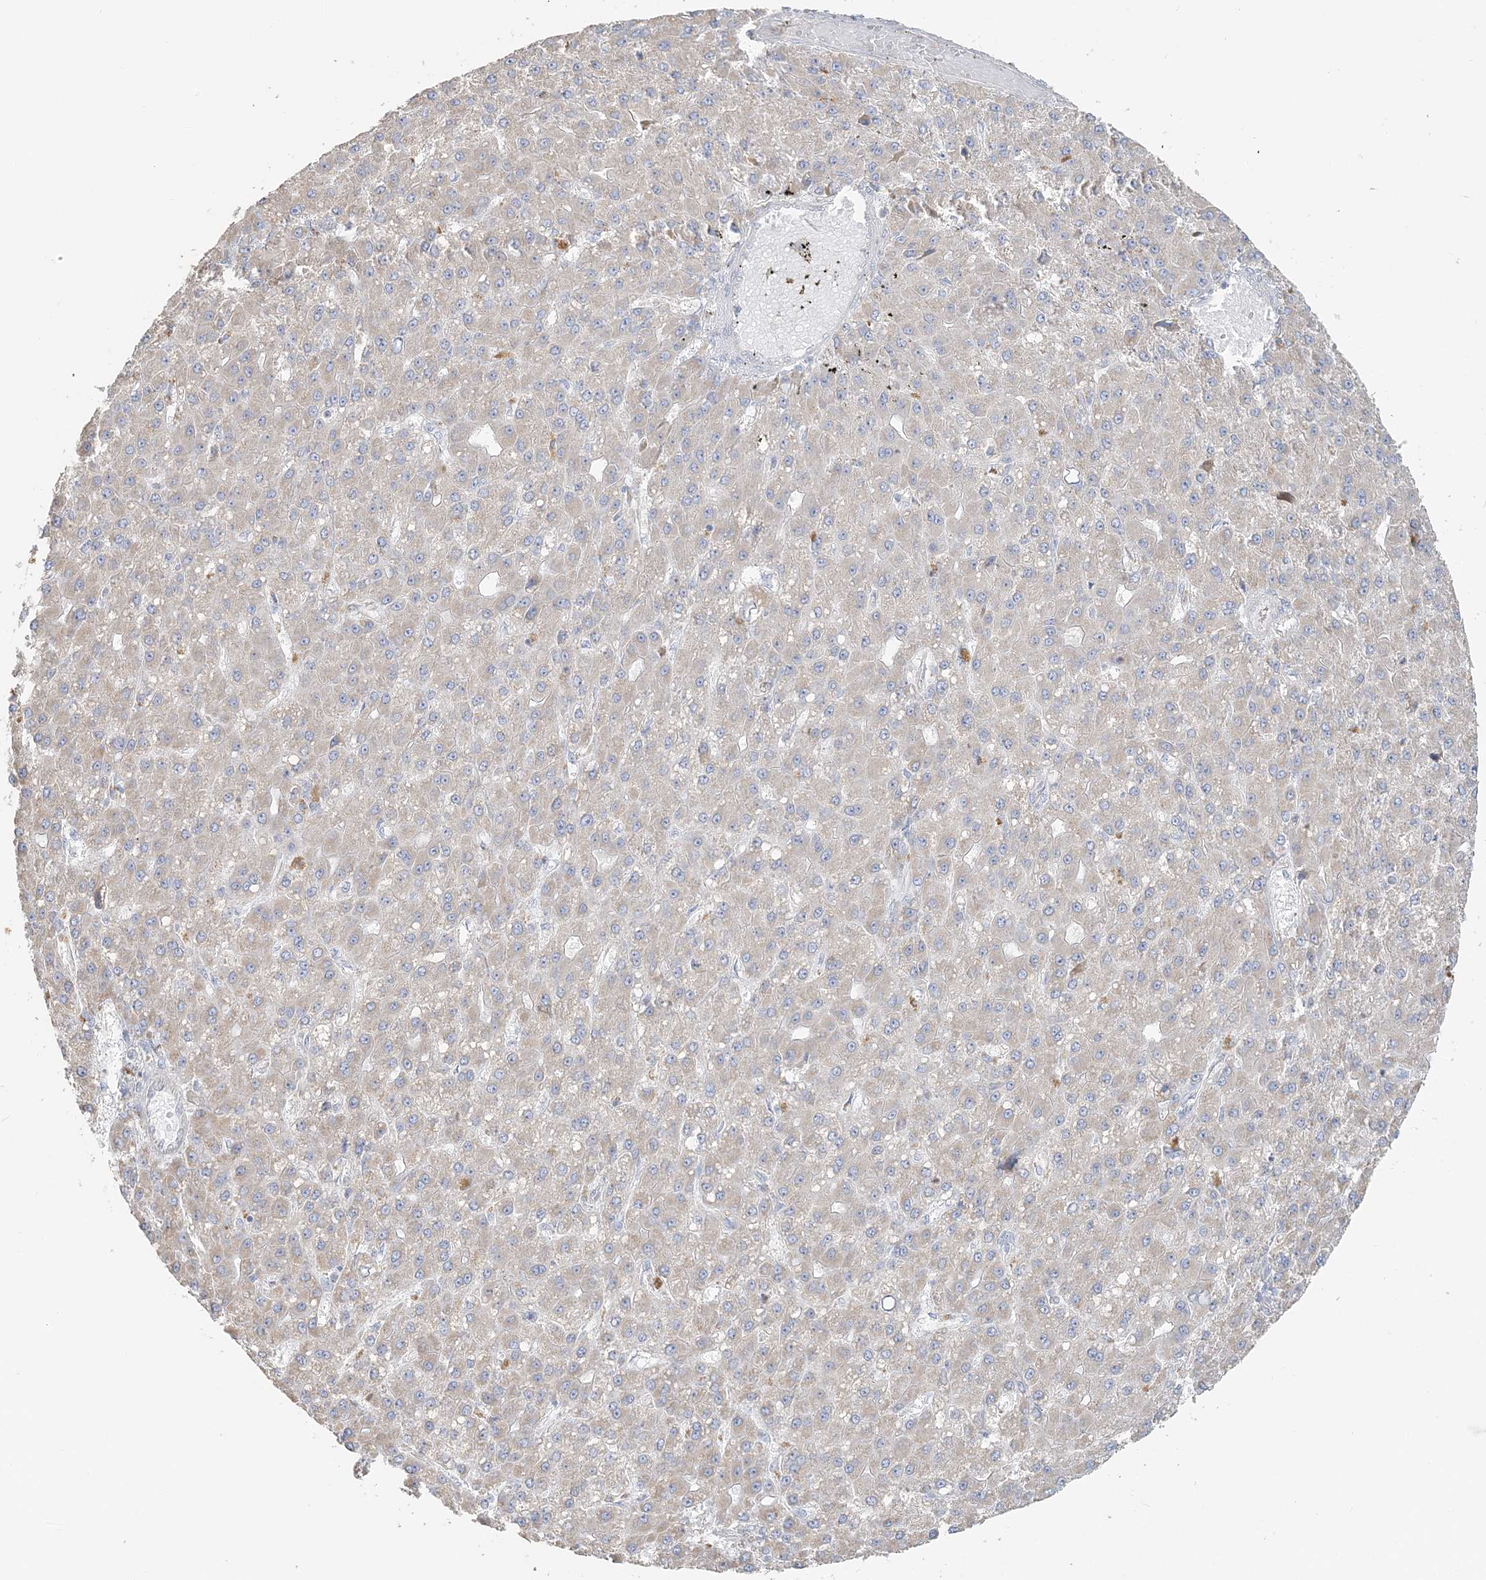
{"staining": {"intensity": "weak", "quantity": "<25%", "location": "cytoplasmic/membranous"}, "tissue": "liver cancer", "cell_type": "Tumor cells", "image_type": "cancer", "snomed": [{"axis": "morphology", "description": "Carcinoma, Hepatocellular, NOS"}, {"axis": "topography", "description": "Liver"}], "caption": "Immunohistochemistry (IHC) of human liver cancer (hepatocellular carcinoma) shows no expression in tumor cells. The staining was performed using DAB (3,3'-diaminobenzidine) to visualize the protein expression in brown, while the nuclei were stained in blue with hematoxylin (Magnification: 20x).", "gene": "TBC1D5", "patient": {"sex": "male", "age": 67}}